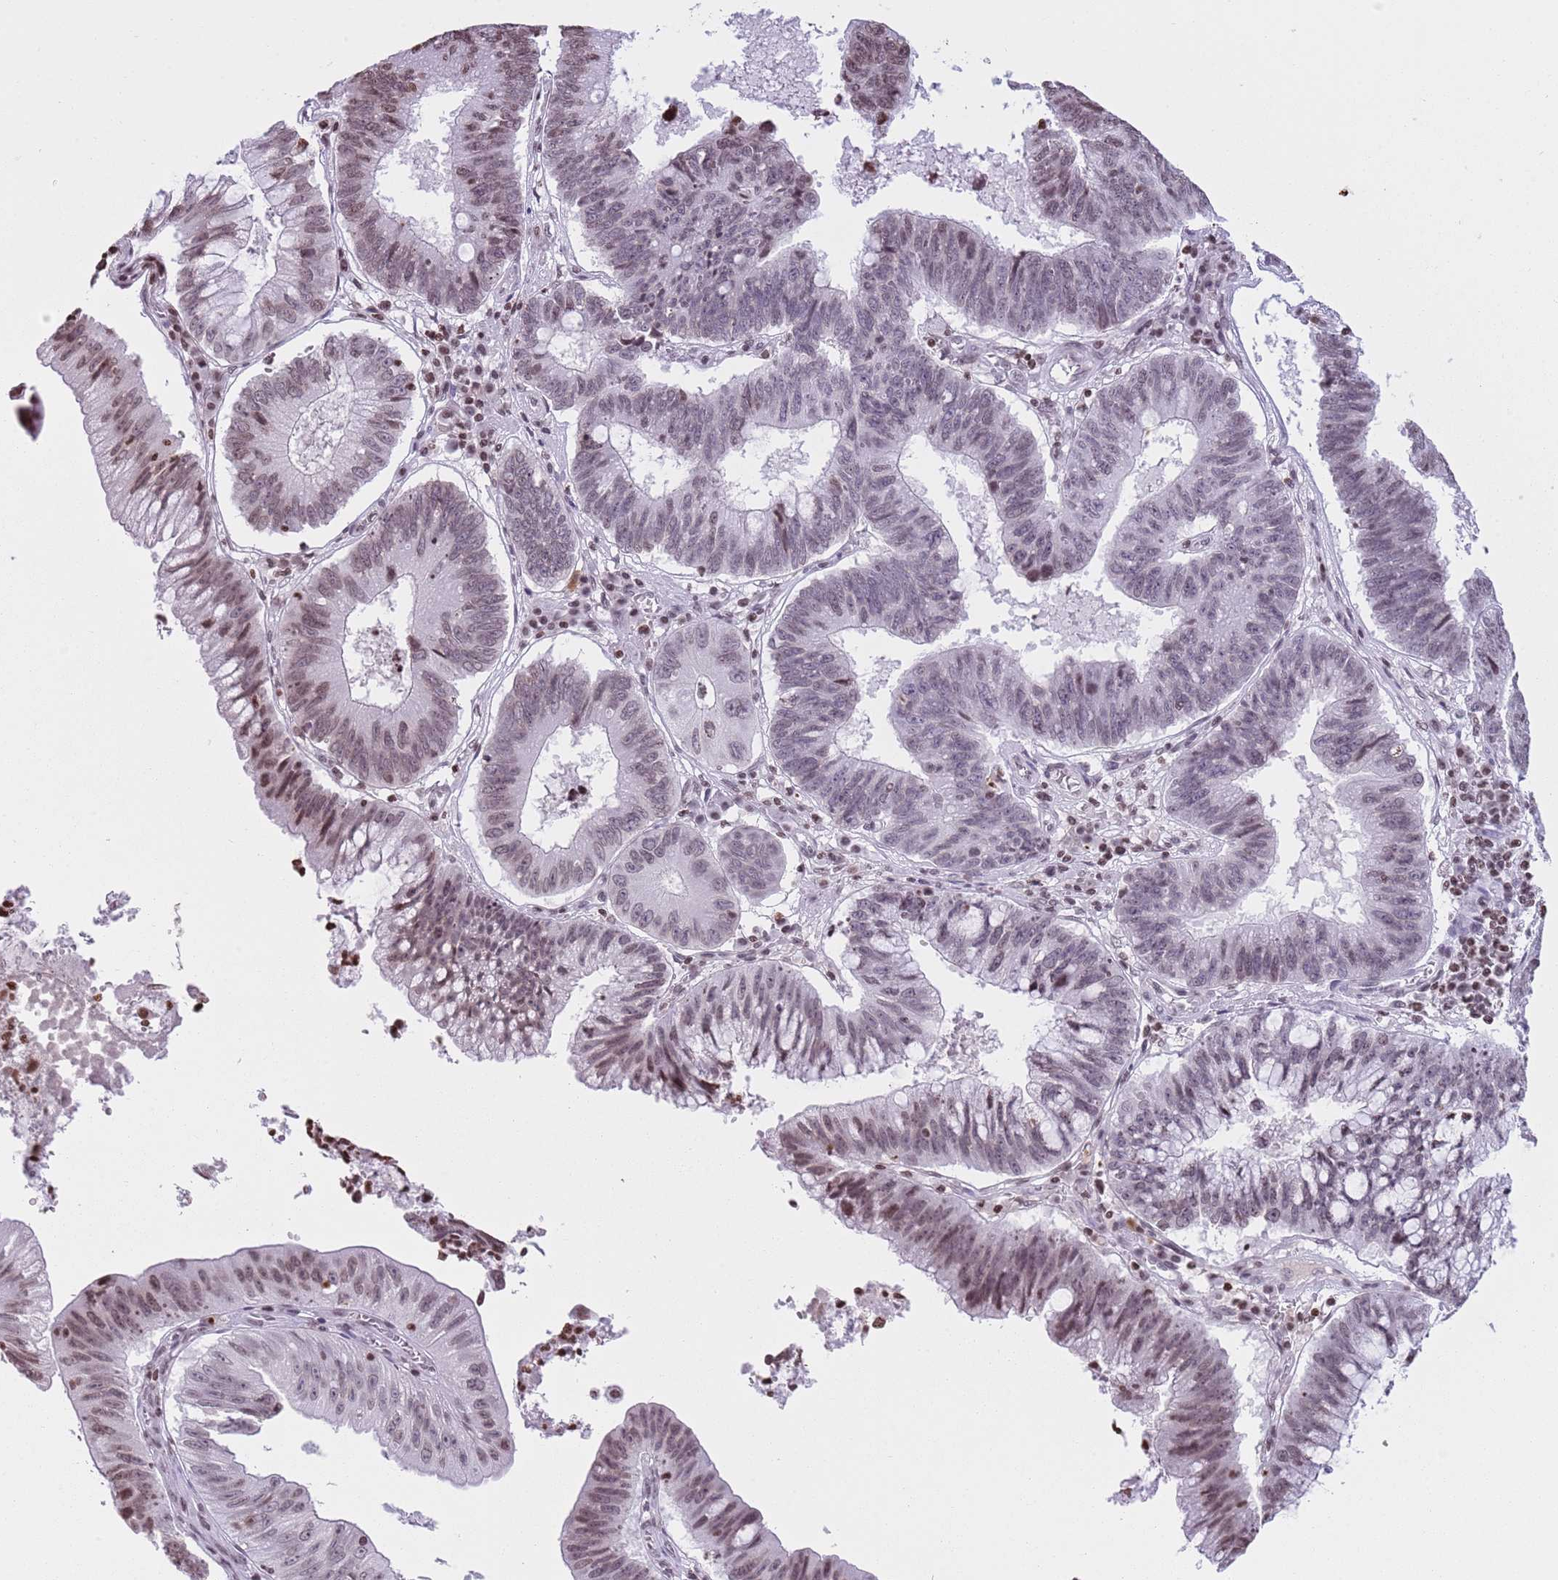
{"staining": {"intensity": "moderate", "quantity": "<25%", "location": "nuclear"}, "tissue": "stomach cancer", "cell_type": "Tumor cells", "image_type": "cancer", "snomed": [{"axis": "morphology", "description": "Adenocarcinoma, NOS"}, {"axis": "topography", "description": "Stomach"}], "caption": "Adenocarcinoma (stomach) stained for a protein displays moderate nuclear positivity in tumor cells. (Brightfield microscopy of DAB IHC at high magnification).", "gene": "KPNA3", "patient": {"sex": "male", "age": 59}}